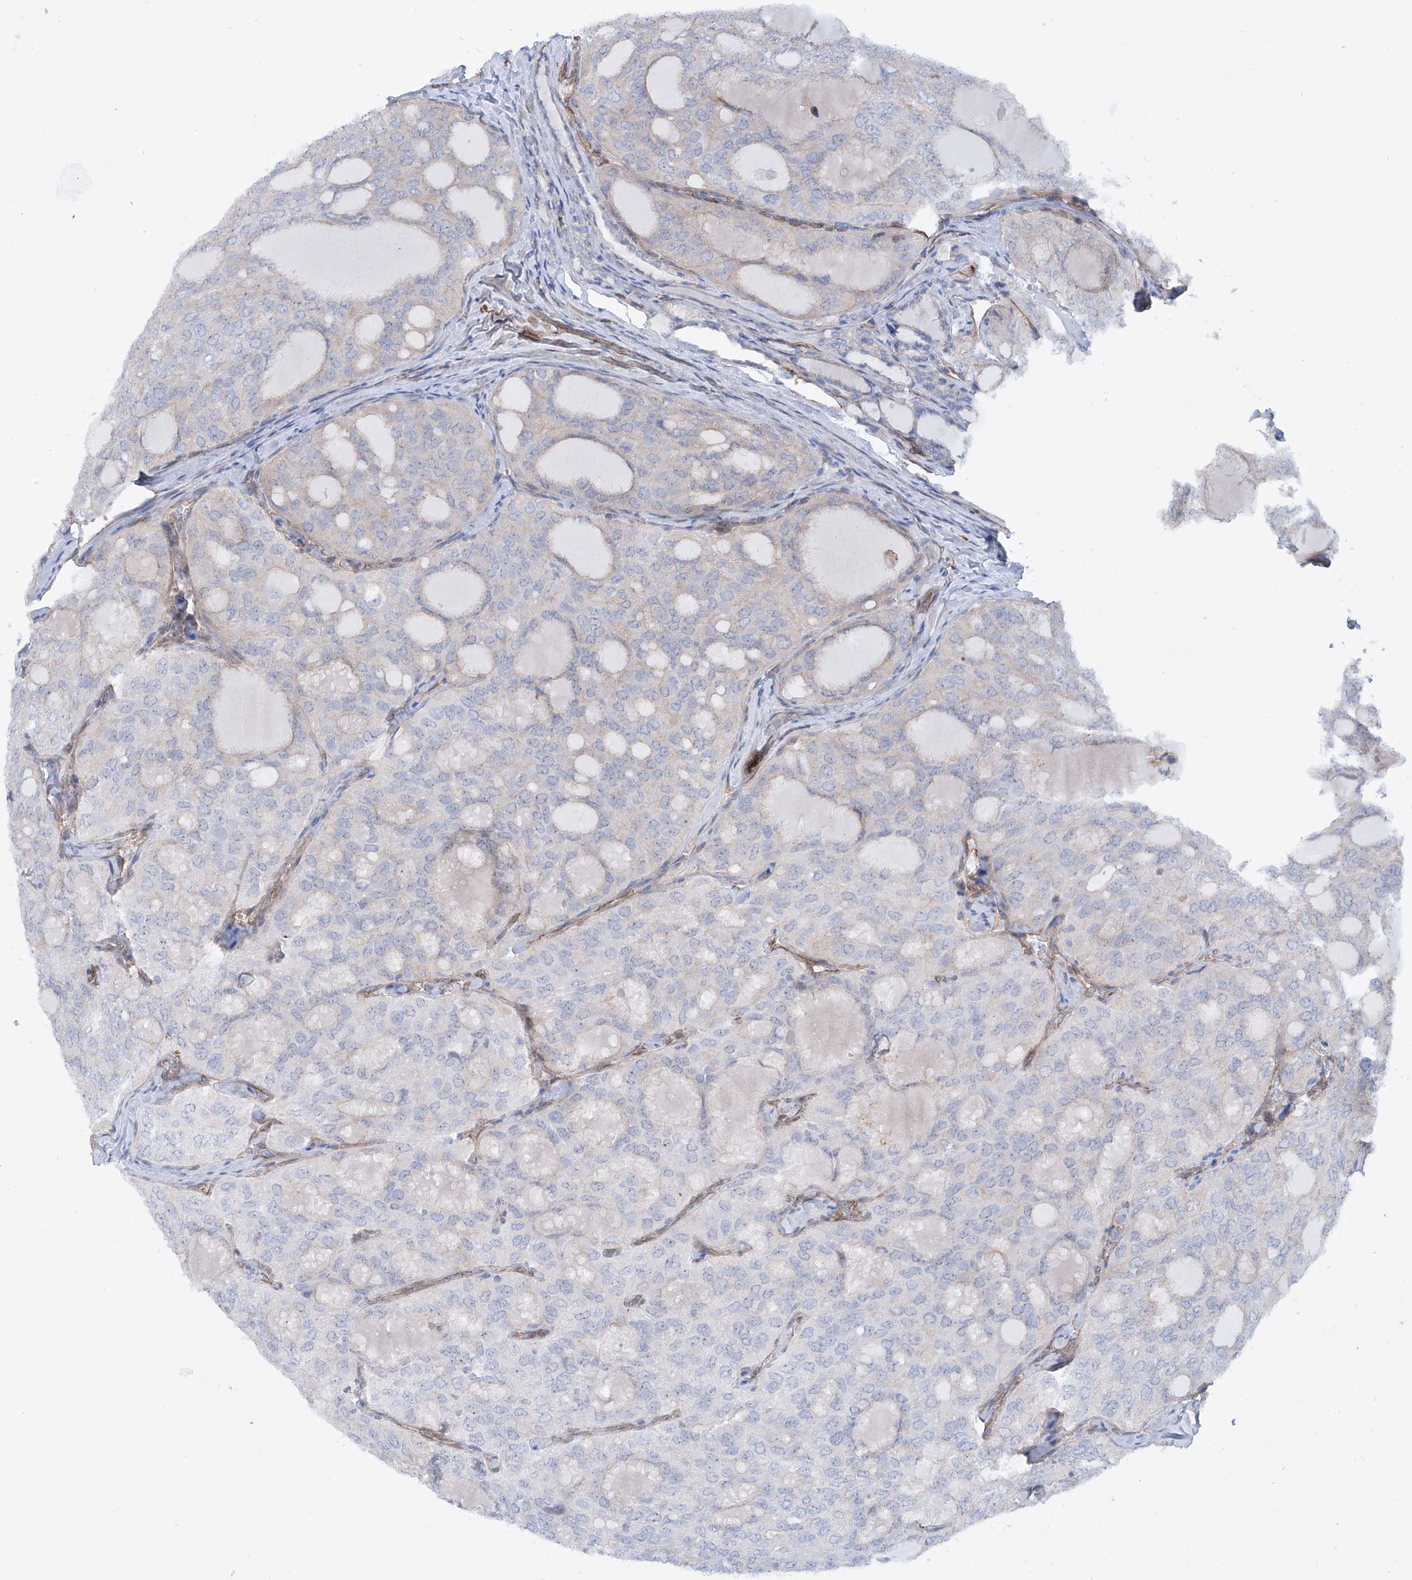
{"staining": {"intensity": "negative", "quantity": "none", "location": "none"}, "tissue": "thyroid cancer", "cell_type": "Tumor cells", "image_type": "cancer", "snomed": [{"axis": "morphology", "description": "Follicular adenoma carcinoma, NOS"}, {"axis": "topography", "description": "Thyroid gland"}], "caption": "The image reveals no significant expression in tumor cells of thyroid follicular adenoma carcinoma.", "gene": "ZNF490", "patient": {"sex": "male", "age": 75}}